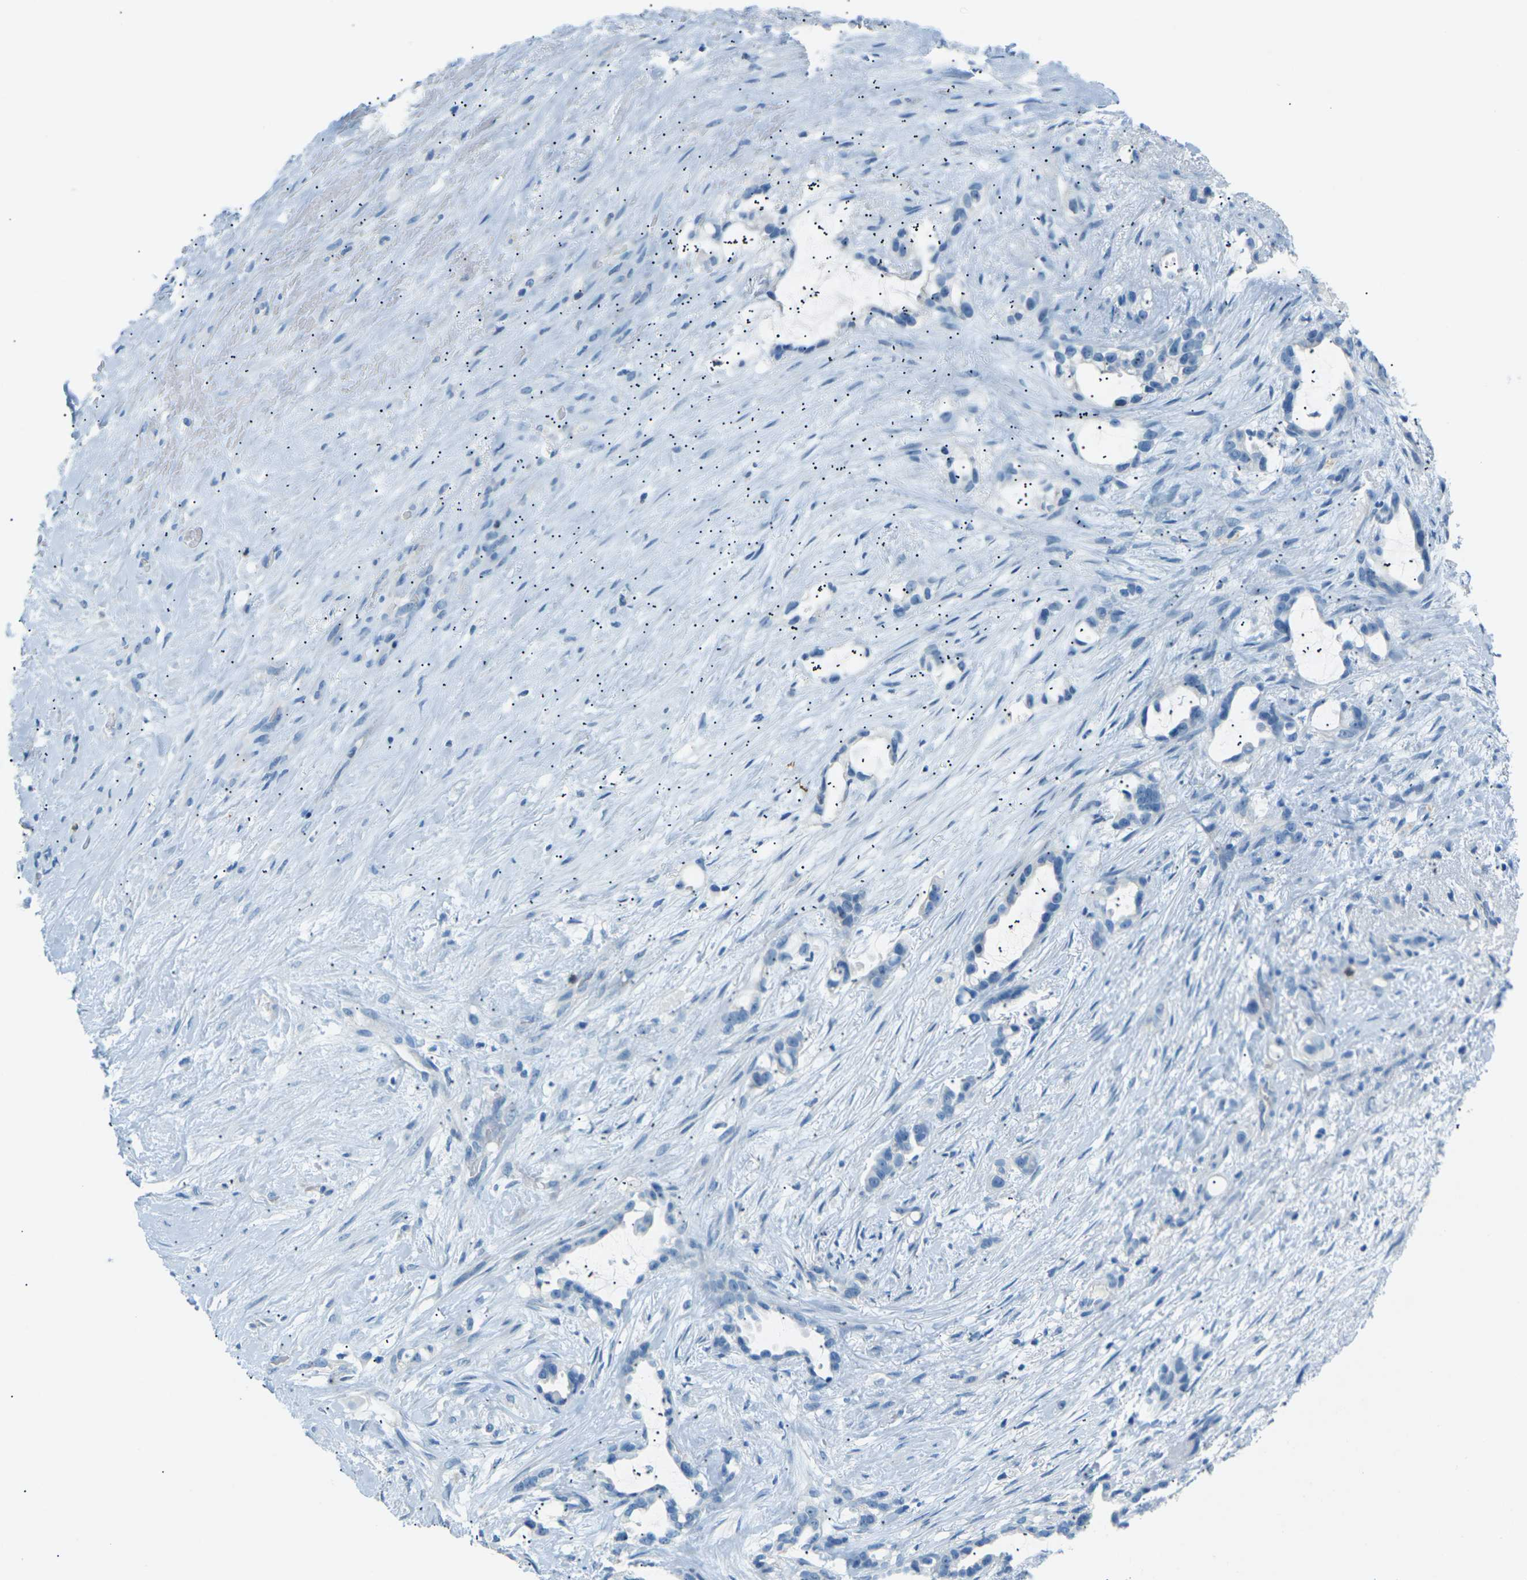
{"staining": {"intensity": "negative", "quantity": "none", "location": "none"}, "tissue": "liver cancer", "cell_type": "Tumor cells", "image_type": "cancer", "snomed": [{"axis": "morphology", "description": "Cholangiocarcinoma"}, {"axis": "topography", "description": "Liver"}], "caption": "Liver cancer (cholangiocarcinoma) was stained to show a protein in brown. There is no significant expression in tumor cells.", "gene": "CDH16", "patient": {"sex": "female", "age": 65}}